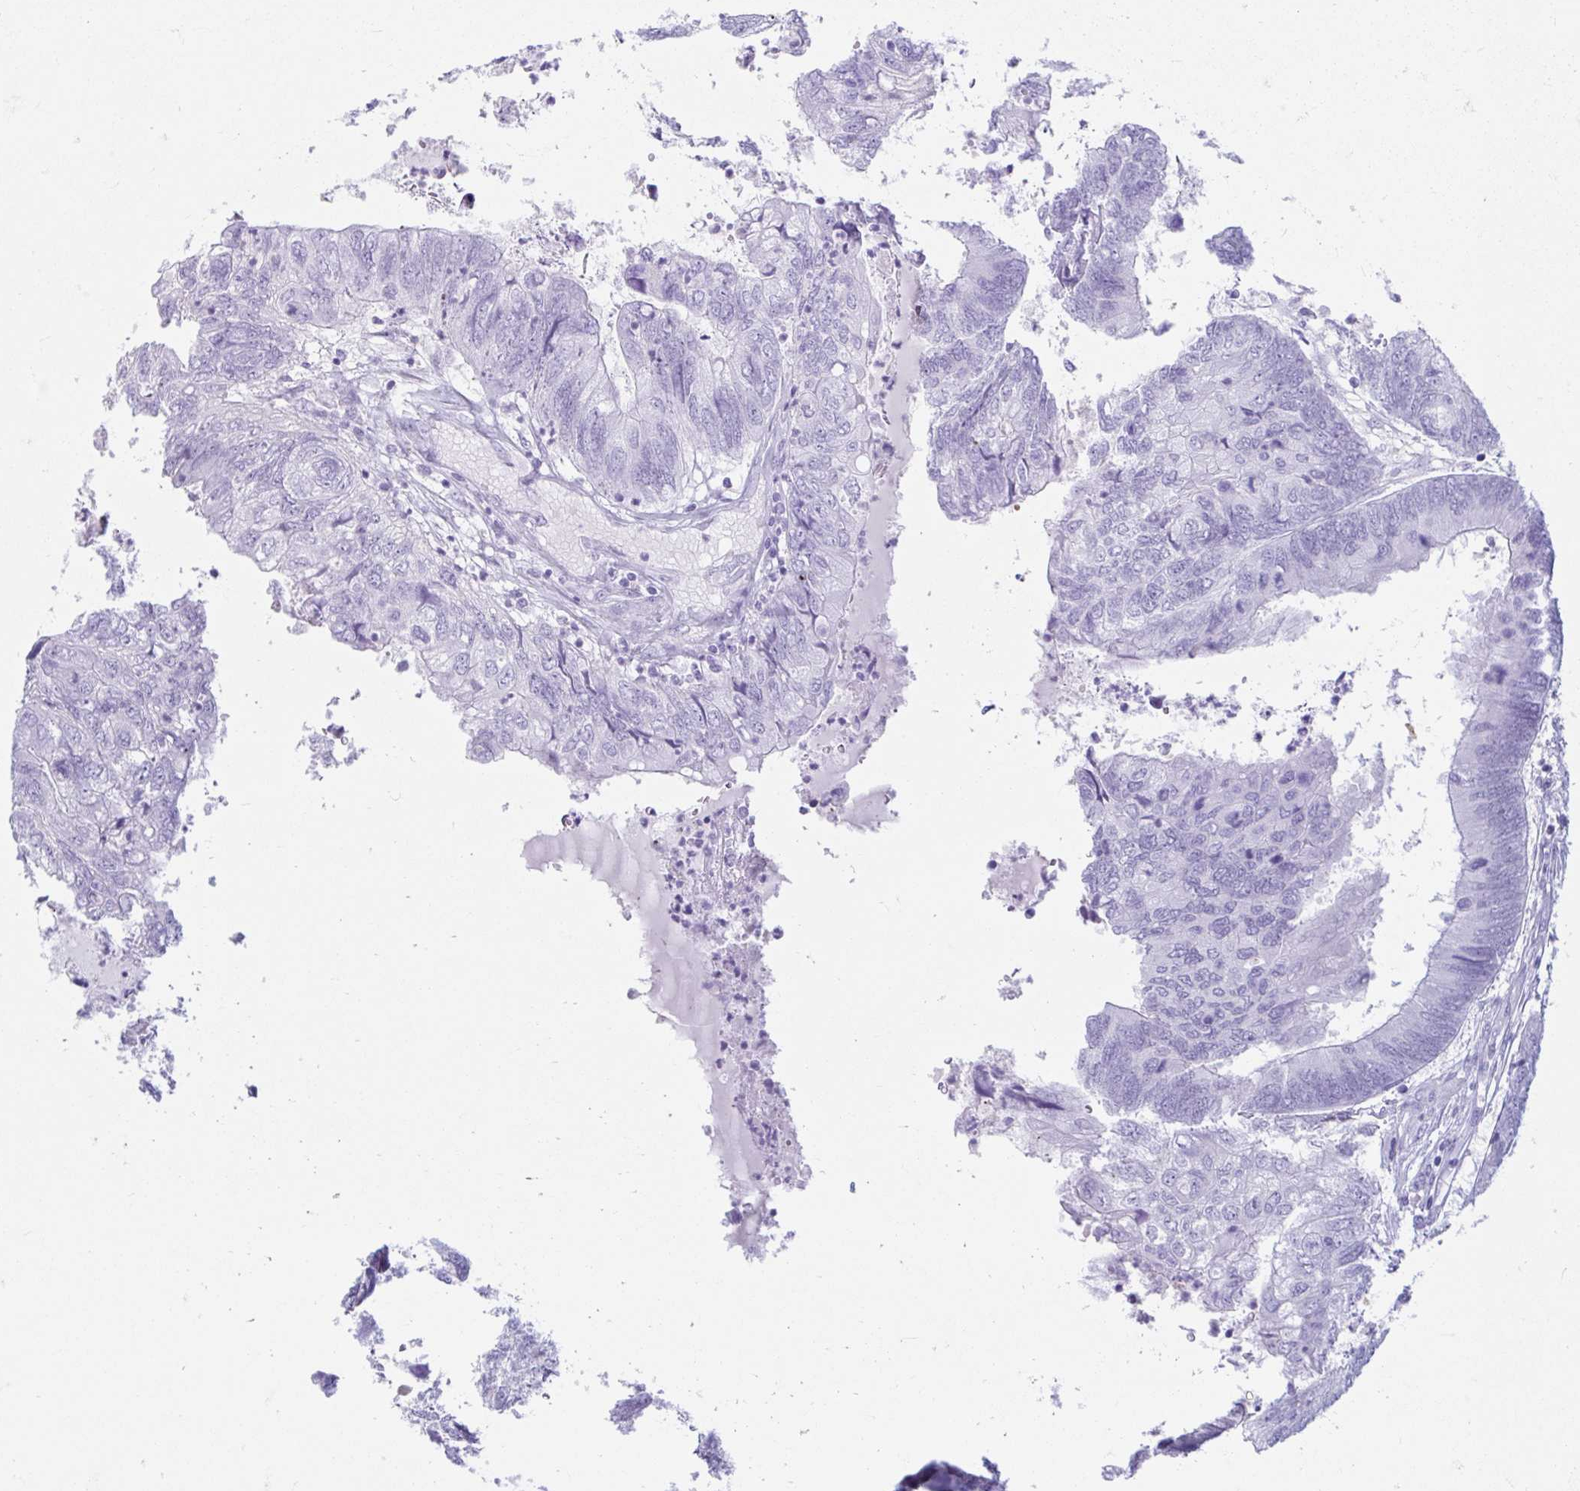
{"staining": {"intensity": "negative", "quantity": "none", "location": "none"}, "tissue": "colorectal cancer", "cell_type": "Tumor cells", "image_type": "cancer", "snomed": [{"axis": "morphology", "description": "Adenocarcinoma, NOS"}, {"axis": "topography", "description": "Colon"}], "caption": "Immunohistochemical staining of colorectal adenocarcinoma demonstrates no significant expression in tumor cells. (DAB IHC visualized using brightfield microscopy, high magnification).", "gene": "ERICH6", "patient": {"sex": "female", "age": 67}}